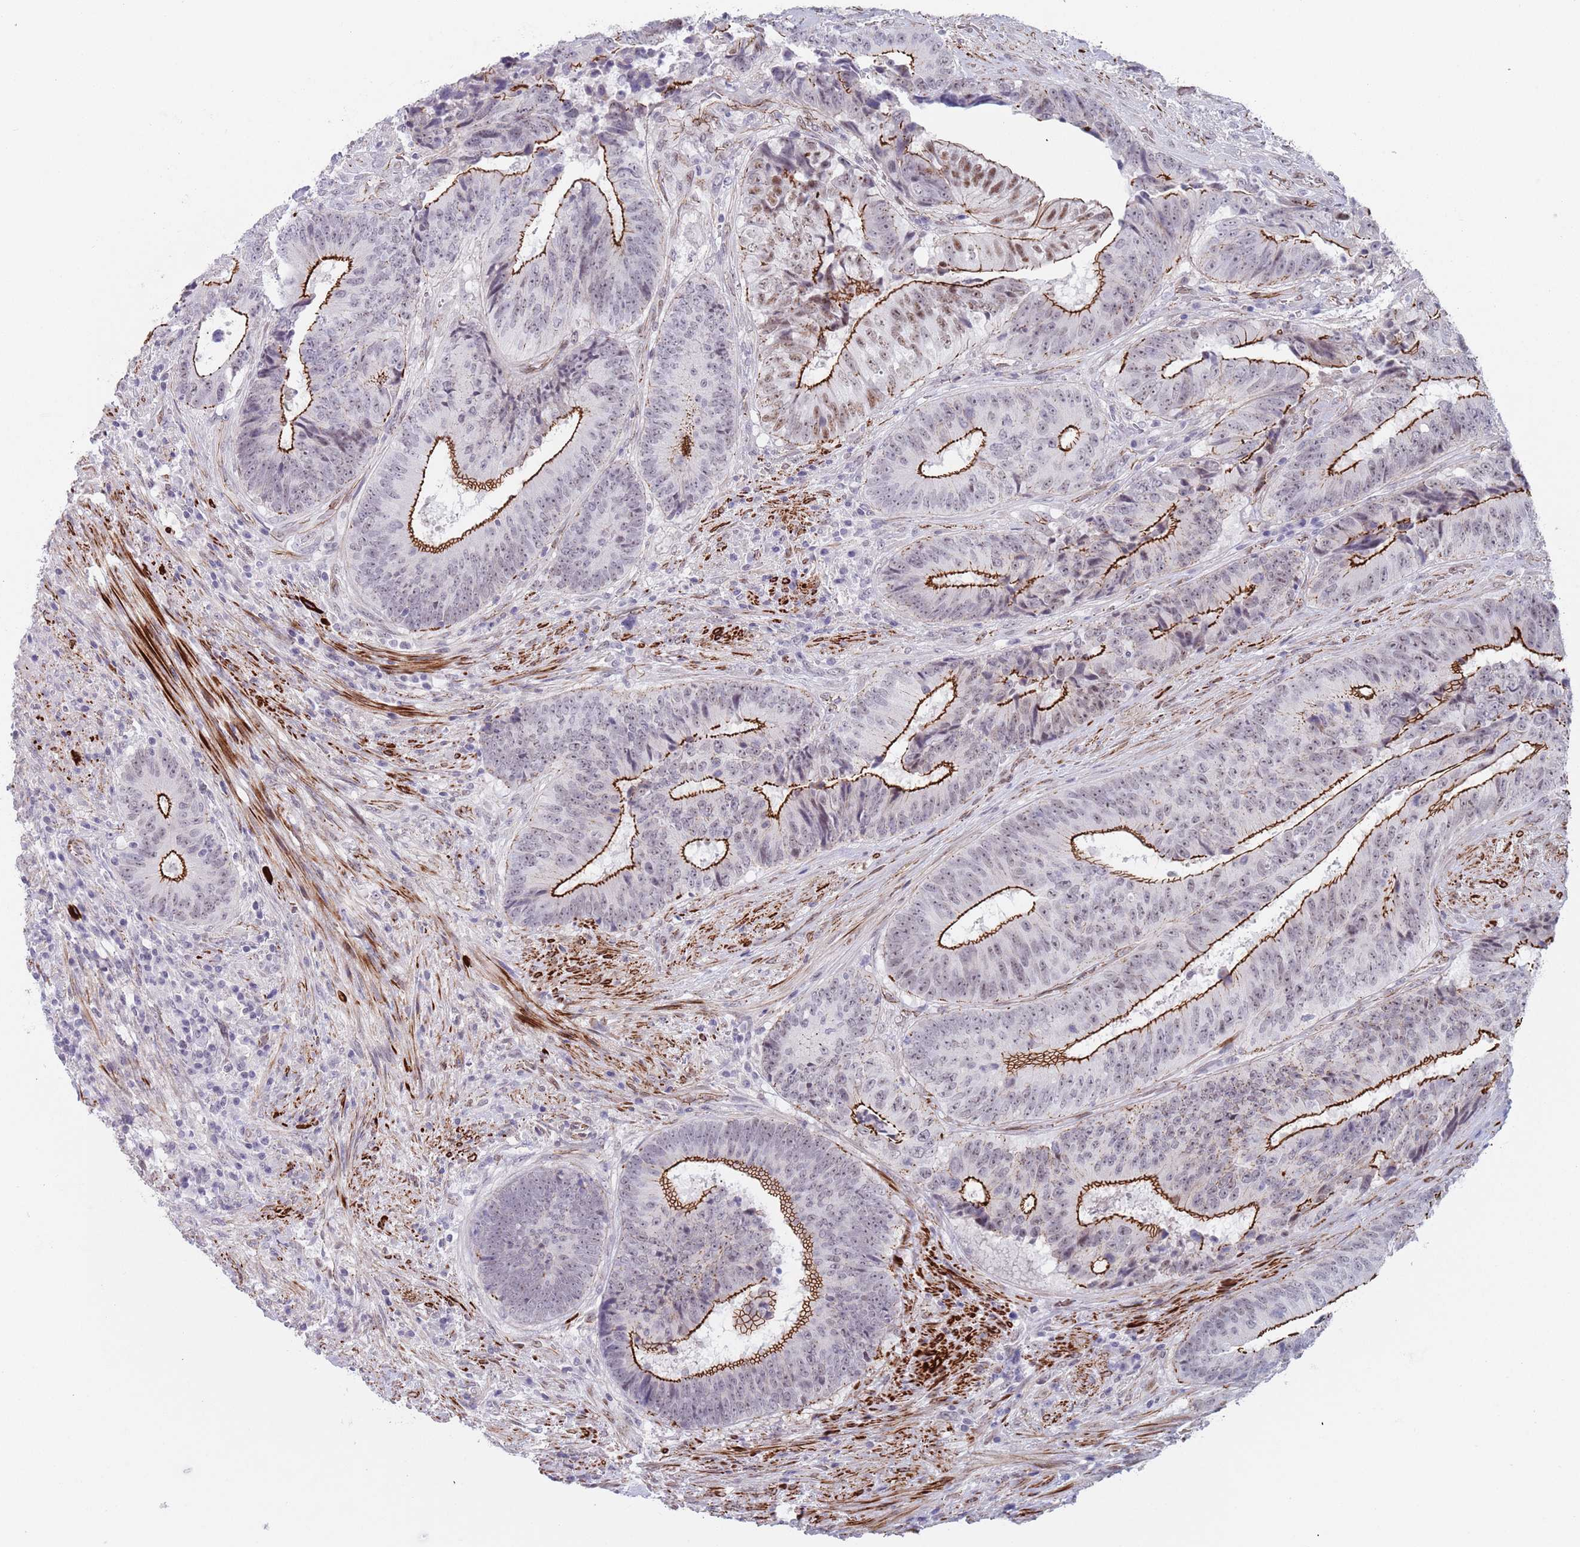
{"staining": {"intensity": "strong", "quantity": "25%-75%", "location": "cytoplasmic/membranous,nuclear"}, "tissue": "colorectal cancer", "cell_type": "Tumor cells", "image_type": "cancer", "snomed": [{"axis": "morphology", "description": "Adenocarcinoma, NOS"}, {"axis": "topography", "description": "Rectum"}], "caption": "IHC micrograph of neoplastic tissue: adenocarcinoma (colorectal) stained using immunohistochemistry demonstrates high levels of strong protein expression localized specifically in the cytoplasmic/membranous and nuclear of tumor cells, appearing as a cytoplasmic/membranous and nuclear brown color.", "gene": "OR5A2", "patient": {"sex": "male", "age": 72}}